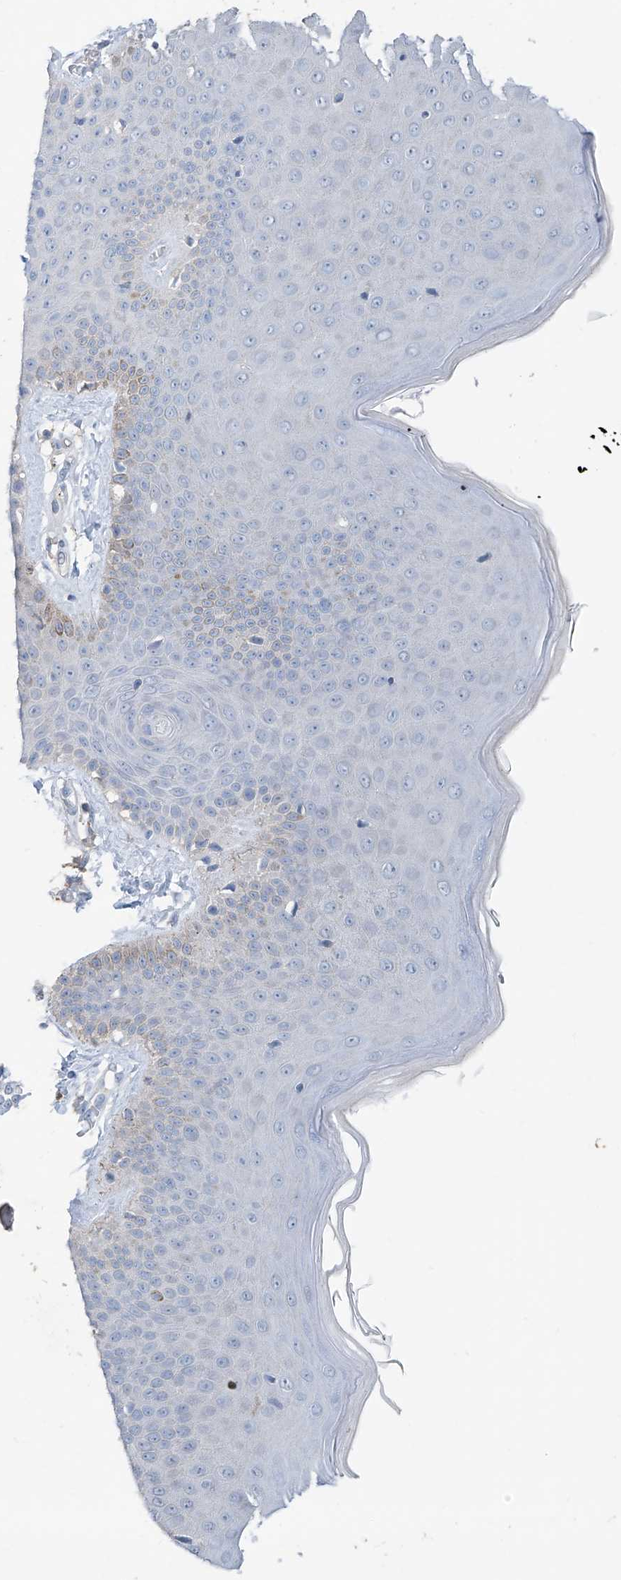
{"staining": {"intensity": "negative", "quantity": "none", "location": "none"}, "tissue": "skin", "cell_type": "Fibroblasts", "image_type": "normal", "snomed": [{"axis": "morphology", "description": "Normal tissue, NOS"}, {"axis": "topography", "description": "Skin"}], "caption": "Human skin stained for a protein using IHC demonstrates no expression in fibroblasts.", "gene": "ANKRD34A", "patient": {"sex": "male", "age": 52}}